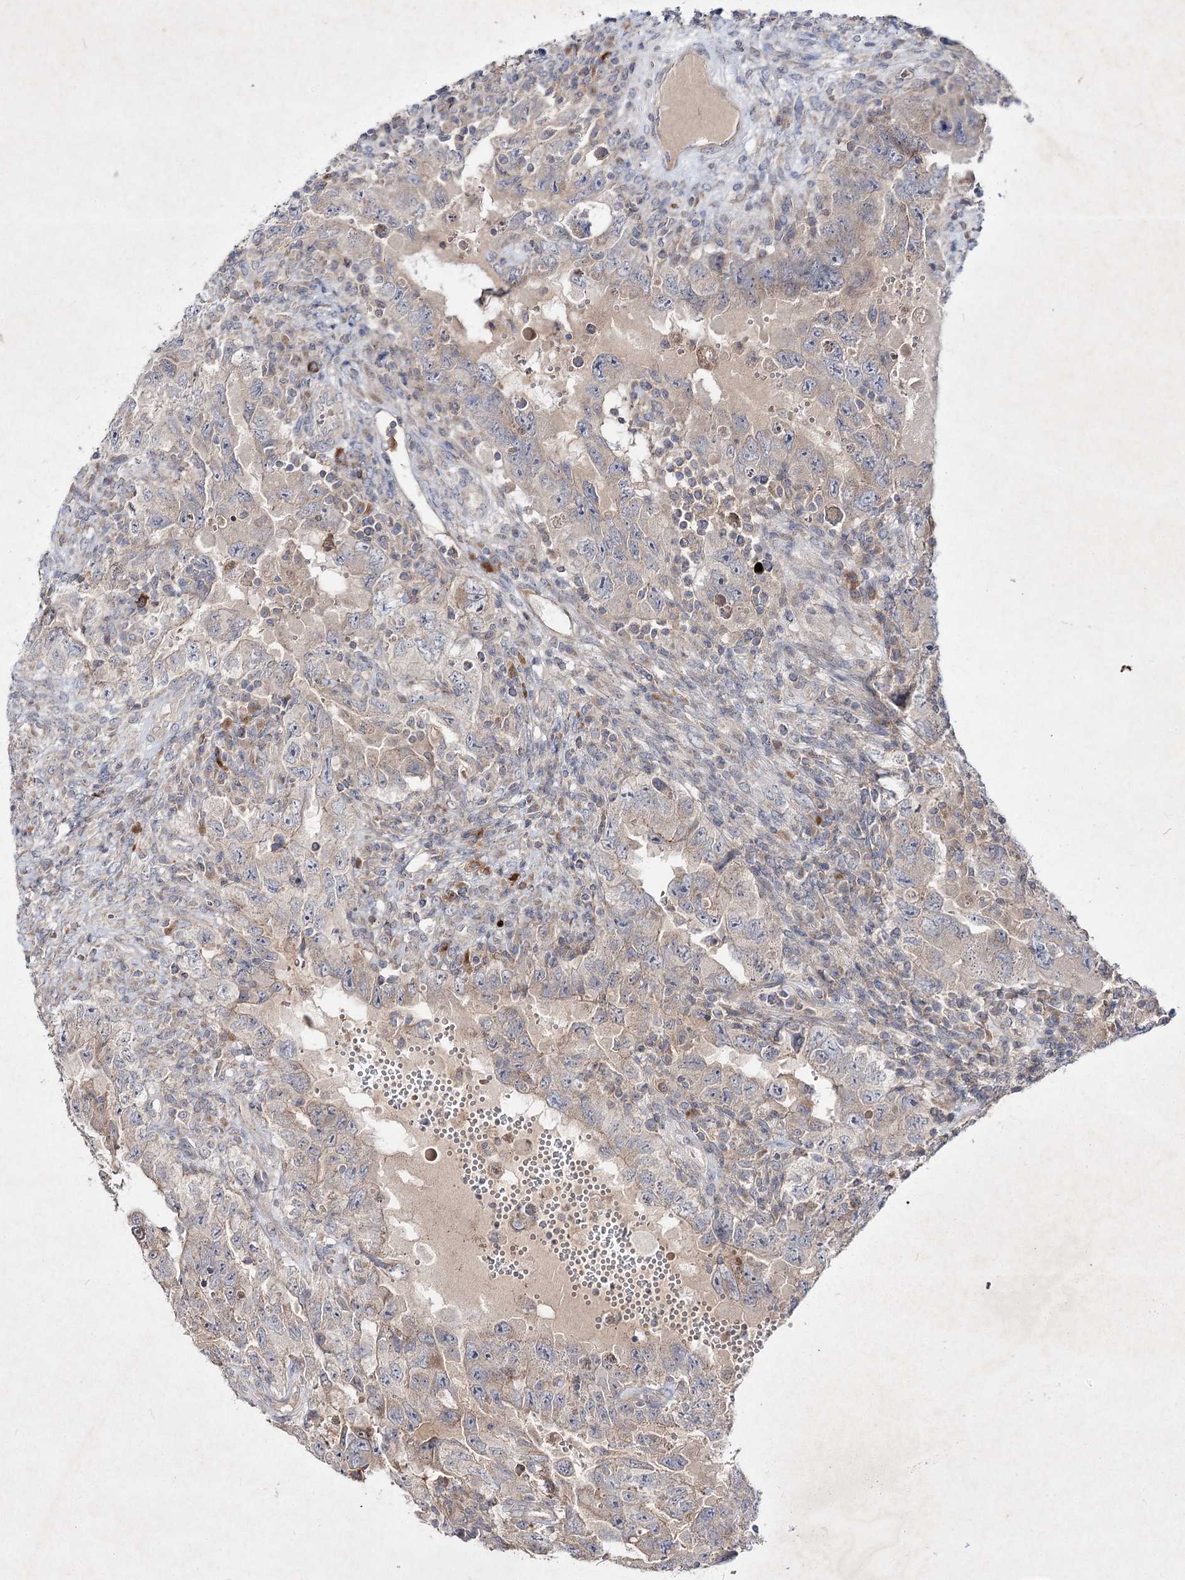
{"staining": {"intensity": "weak", "quantity": "<25%", "location": "cytoplasmic/membranous"}, "tissue": "testis cancer", "cell_type": "Tumor cells", "image_type": "cancer", "snomed": [{"axis": "morphology", "description": "Carcinoma, Embryonal, NOS"}, {"axis": "topography", "description": "Testis"}], "caption": "The IHC histopathology image has no significant positivity in tumor cells of testis embryonal carcinoma tissue.", "gene": "CIB2", "patient": {"sex": "male", "age": 26}}